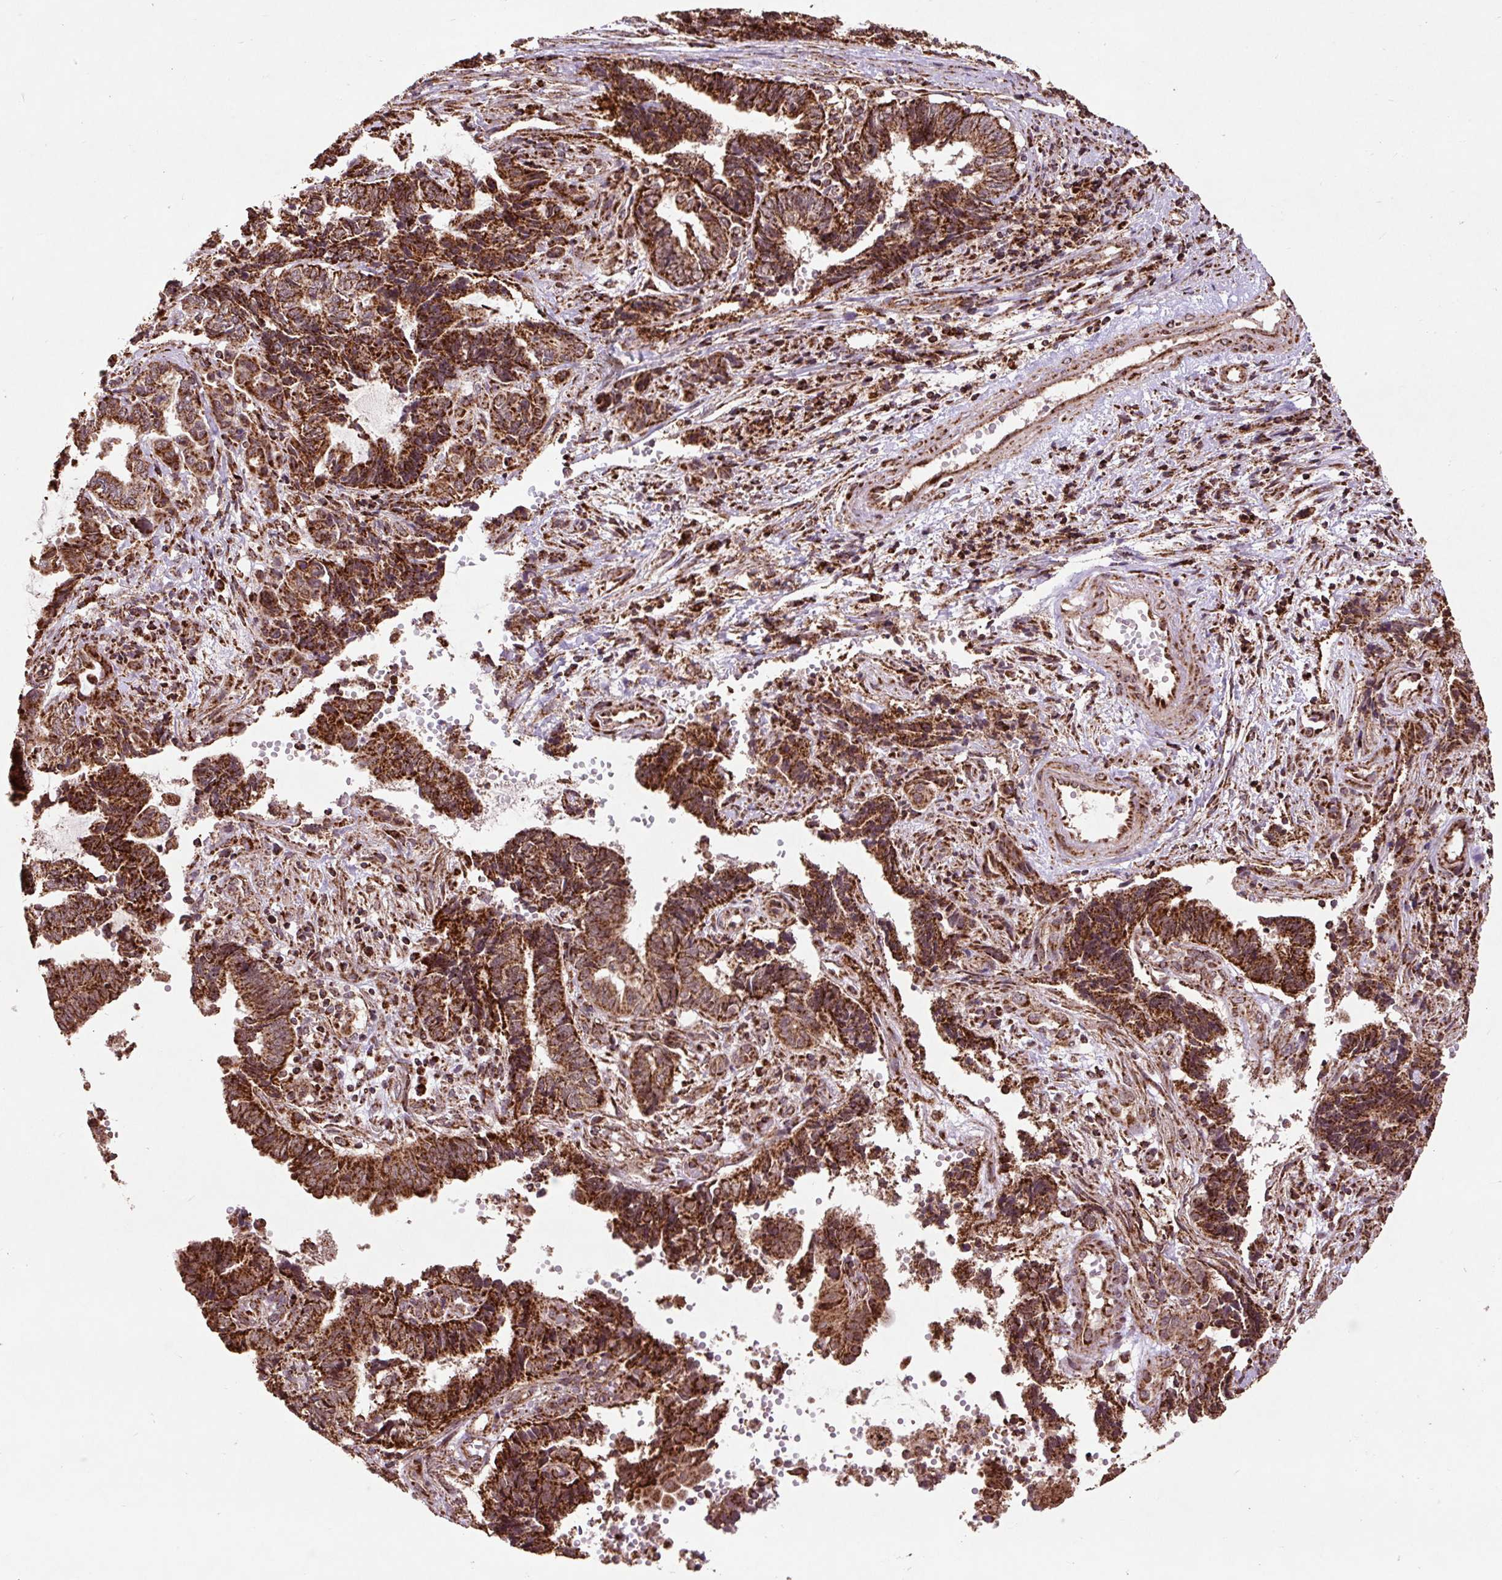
{"staining": {"intensity": "strong", "quantity": ">75%", "location": "cytoplasmic/membranous"}, "tissue": "endometrial cancer", "cell_type": "Tumor cells", "image_type": "cancer", "snomed": [{"axis": "morphology", "description": "Adenocarcinoma, NOS"}, {"axis": "topography", "description": "Uterus"}, {"axis": "topography", "description": "Endometrium"}], "caption": "IHC histopathology image of endometrial cancer stained for a protein (brown), which exhibits high levels of strong cytoplasmic/membranous positivity in approximately >75% of tumor cells.", "gene": "ATP5F1A", "patient": {"sex": "female", "age": 70}}